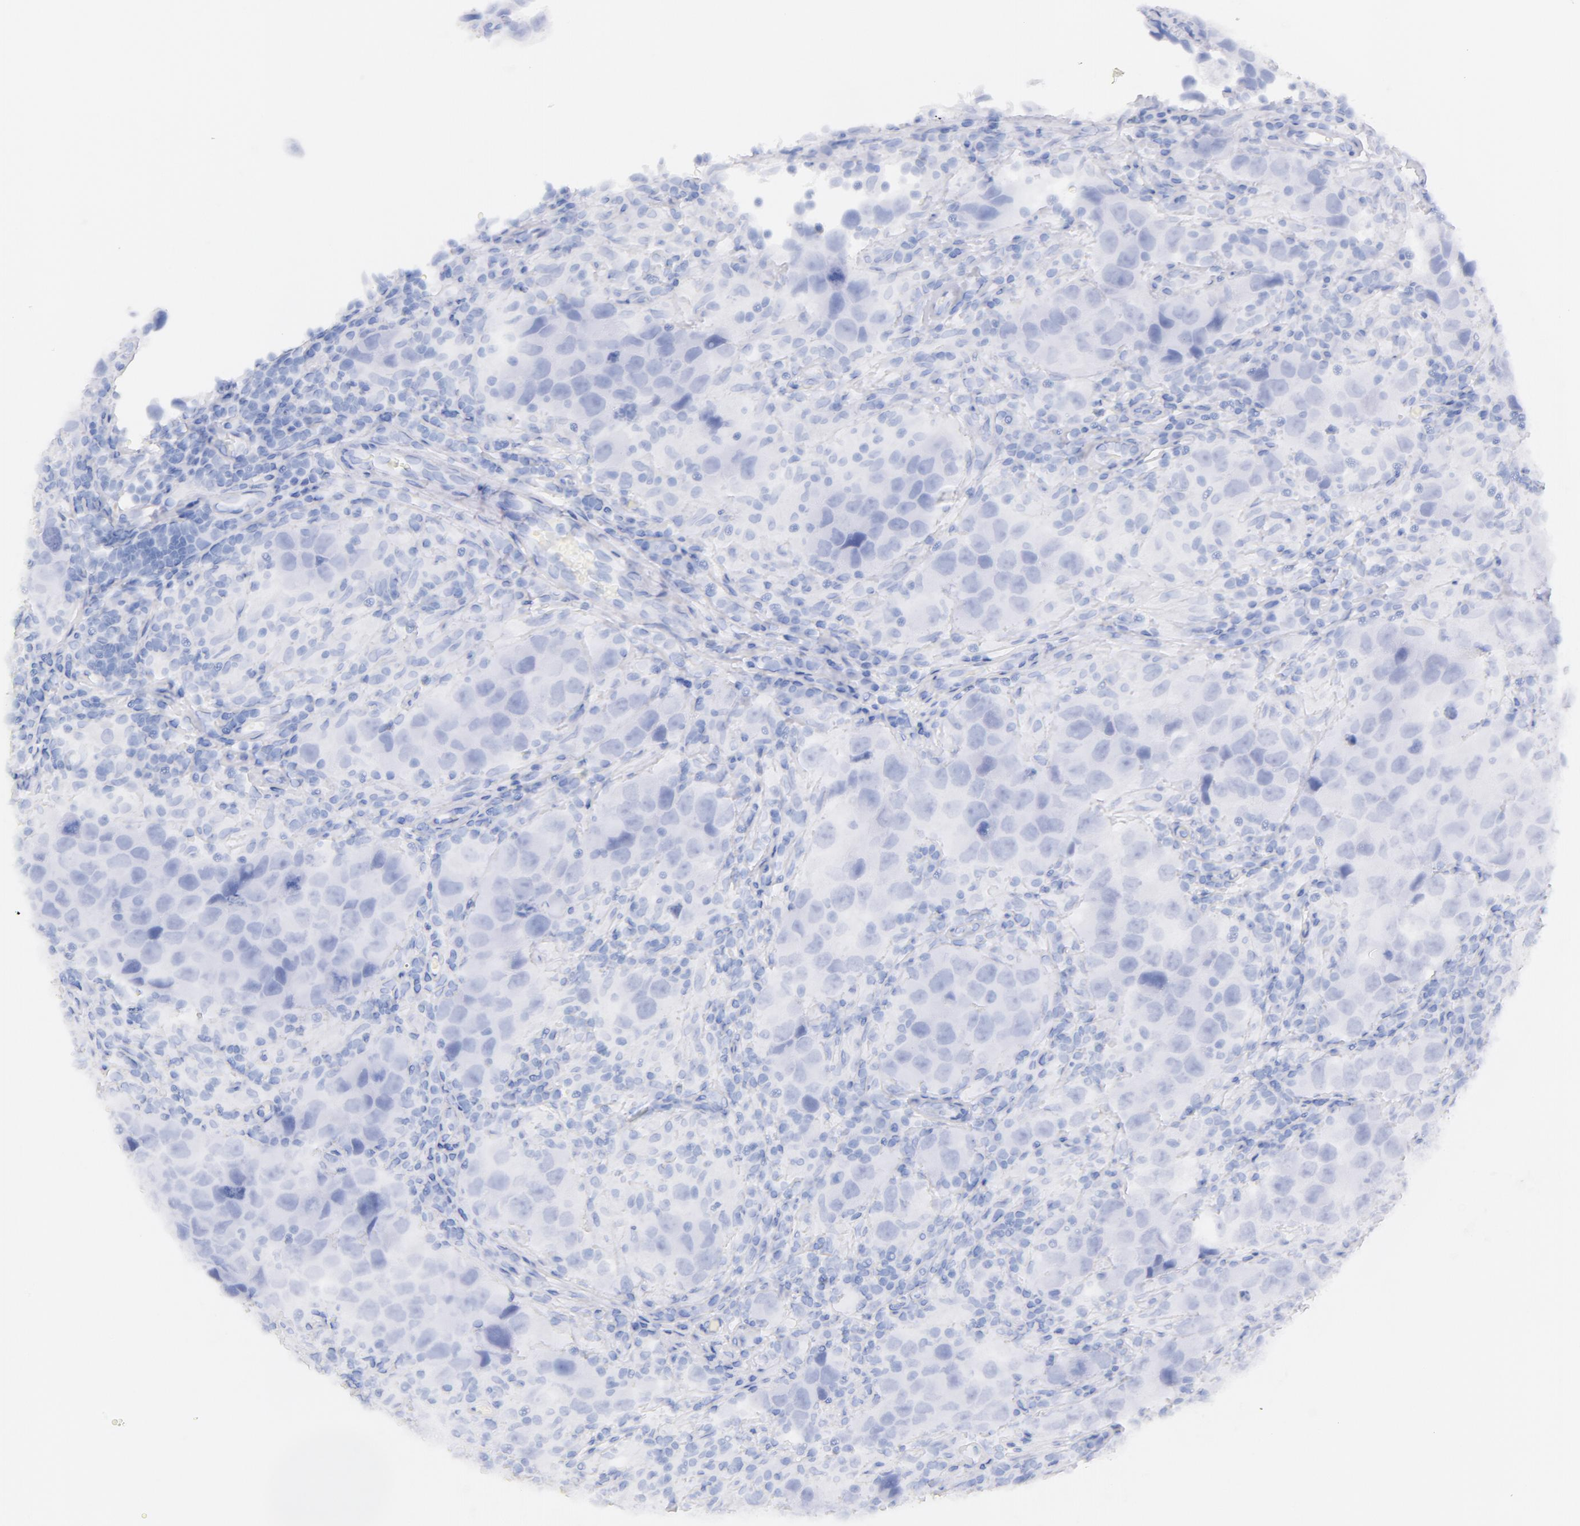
{"staining": {"intensity": "negative", "quantity": "none", "location": "none"}, "tissue": "testis cancer", "cell_type": "Tumor cells", "image_type": "cancer", "snomed": [{"axis": "morphology", "description": "Carcinoma, Embryonal, NOS"}, {"axis": "topography", "description": "Testis"}], "caption": "An image of human embryonal carcinoma (testis) is negative for staining in tumor cells.", "gene": "CD44", "patient": {"sex": "male", "age": 21}}